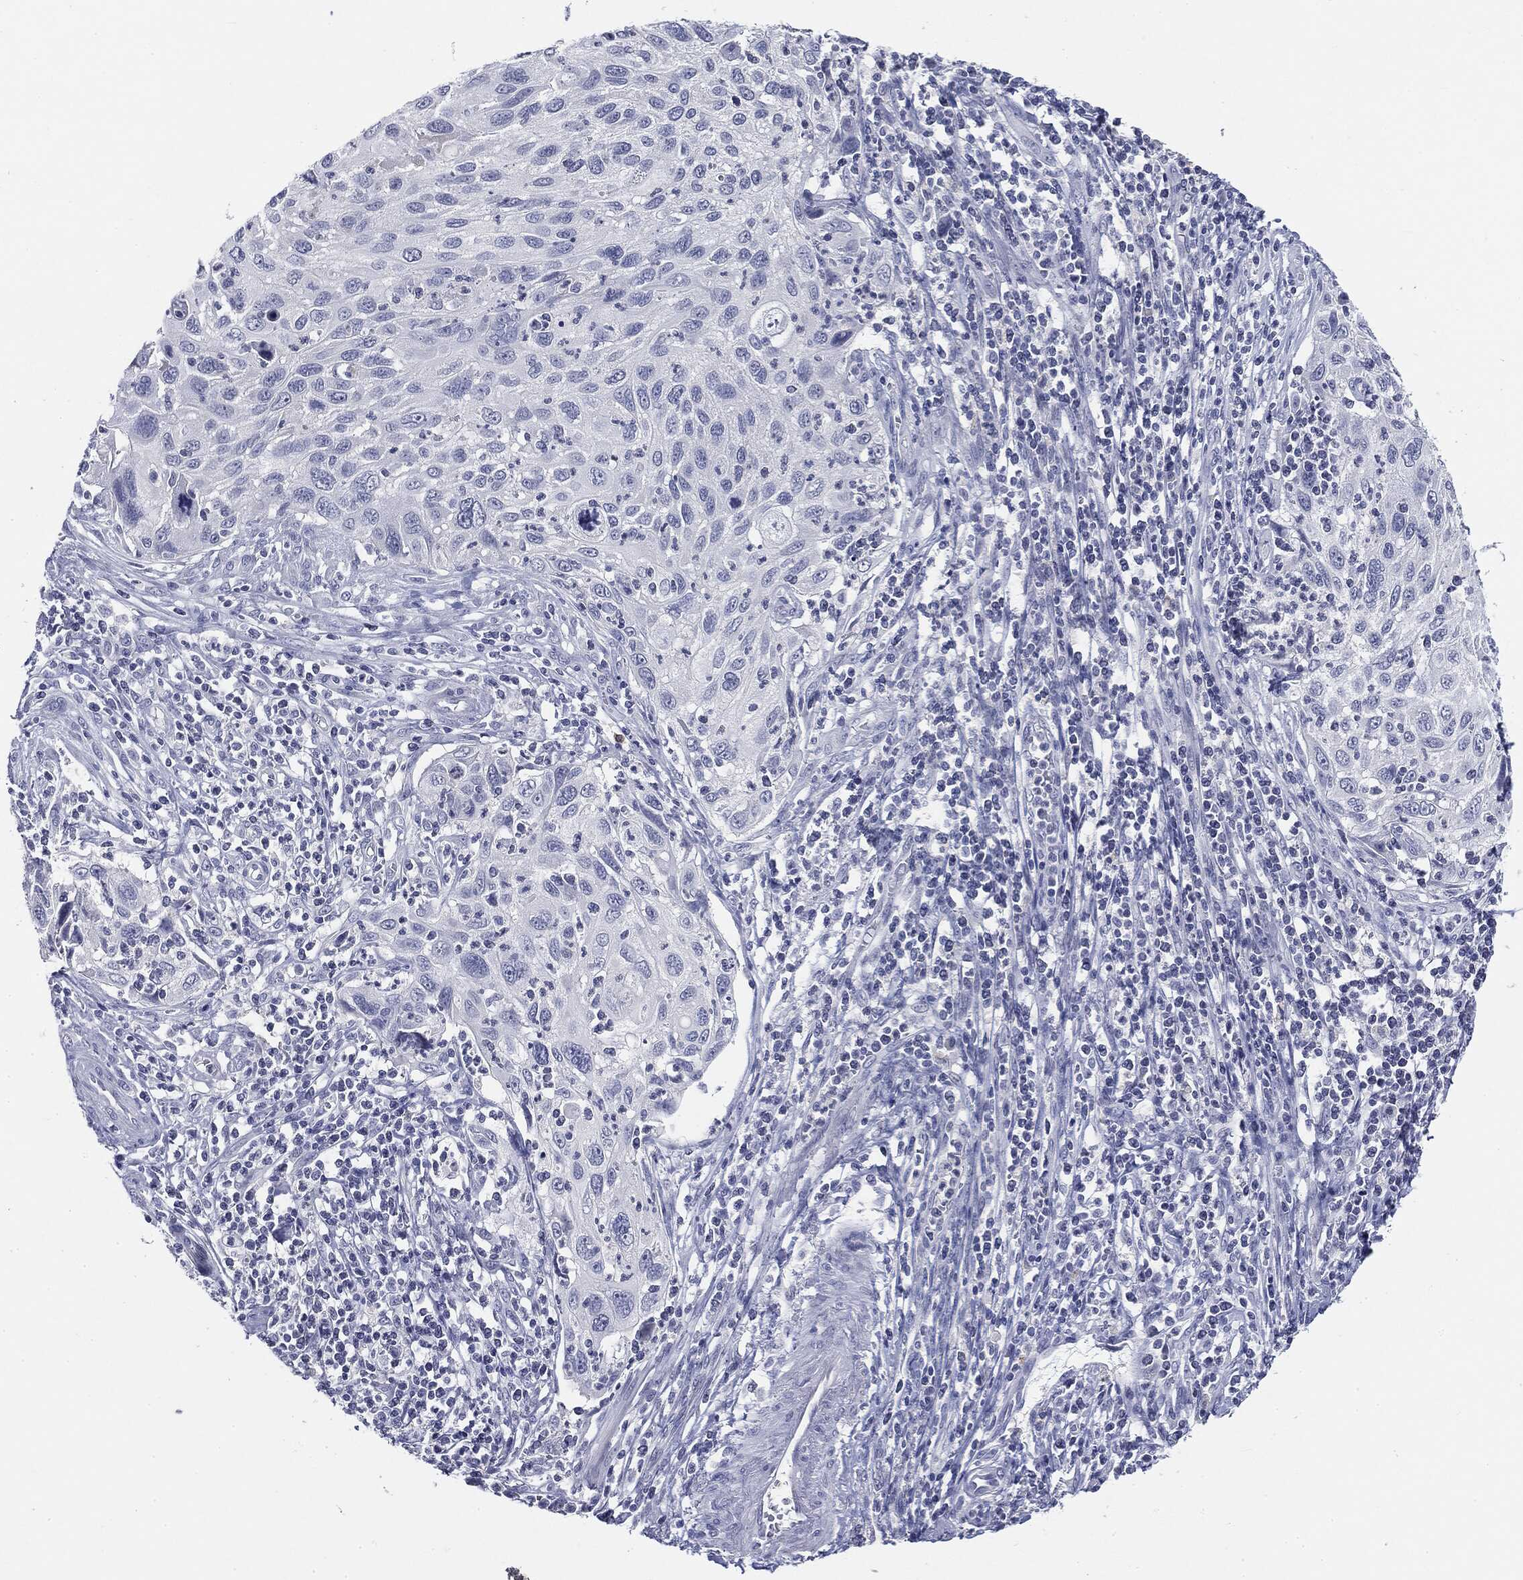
{"staining": {"intensity": "negative", "quantity": "none", "location": "none"}, "tissue": "cervical cancer", "cell_type": "Tumor cells", "image_type": "cancer", "snomed": [{"axis": "morphology", "description": "Squamous cell carcinoma, NOS"}, {"axis": "topography", "description": "Cervix"}], "caption": "A histopathology image of human cervical squamous cell carcinoma is negative for staining in tumor cells.", "gene": "CGB1", "patient": {"sex": "female", "age": 70}}